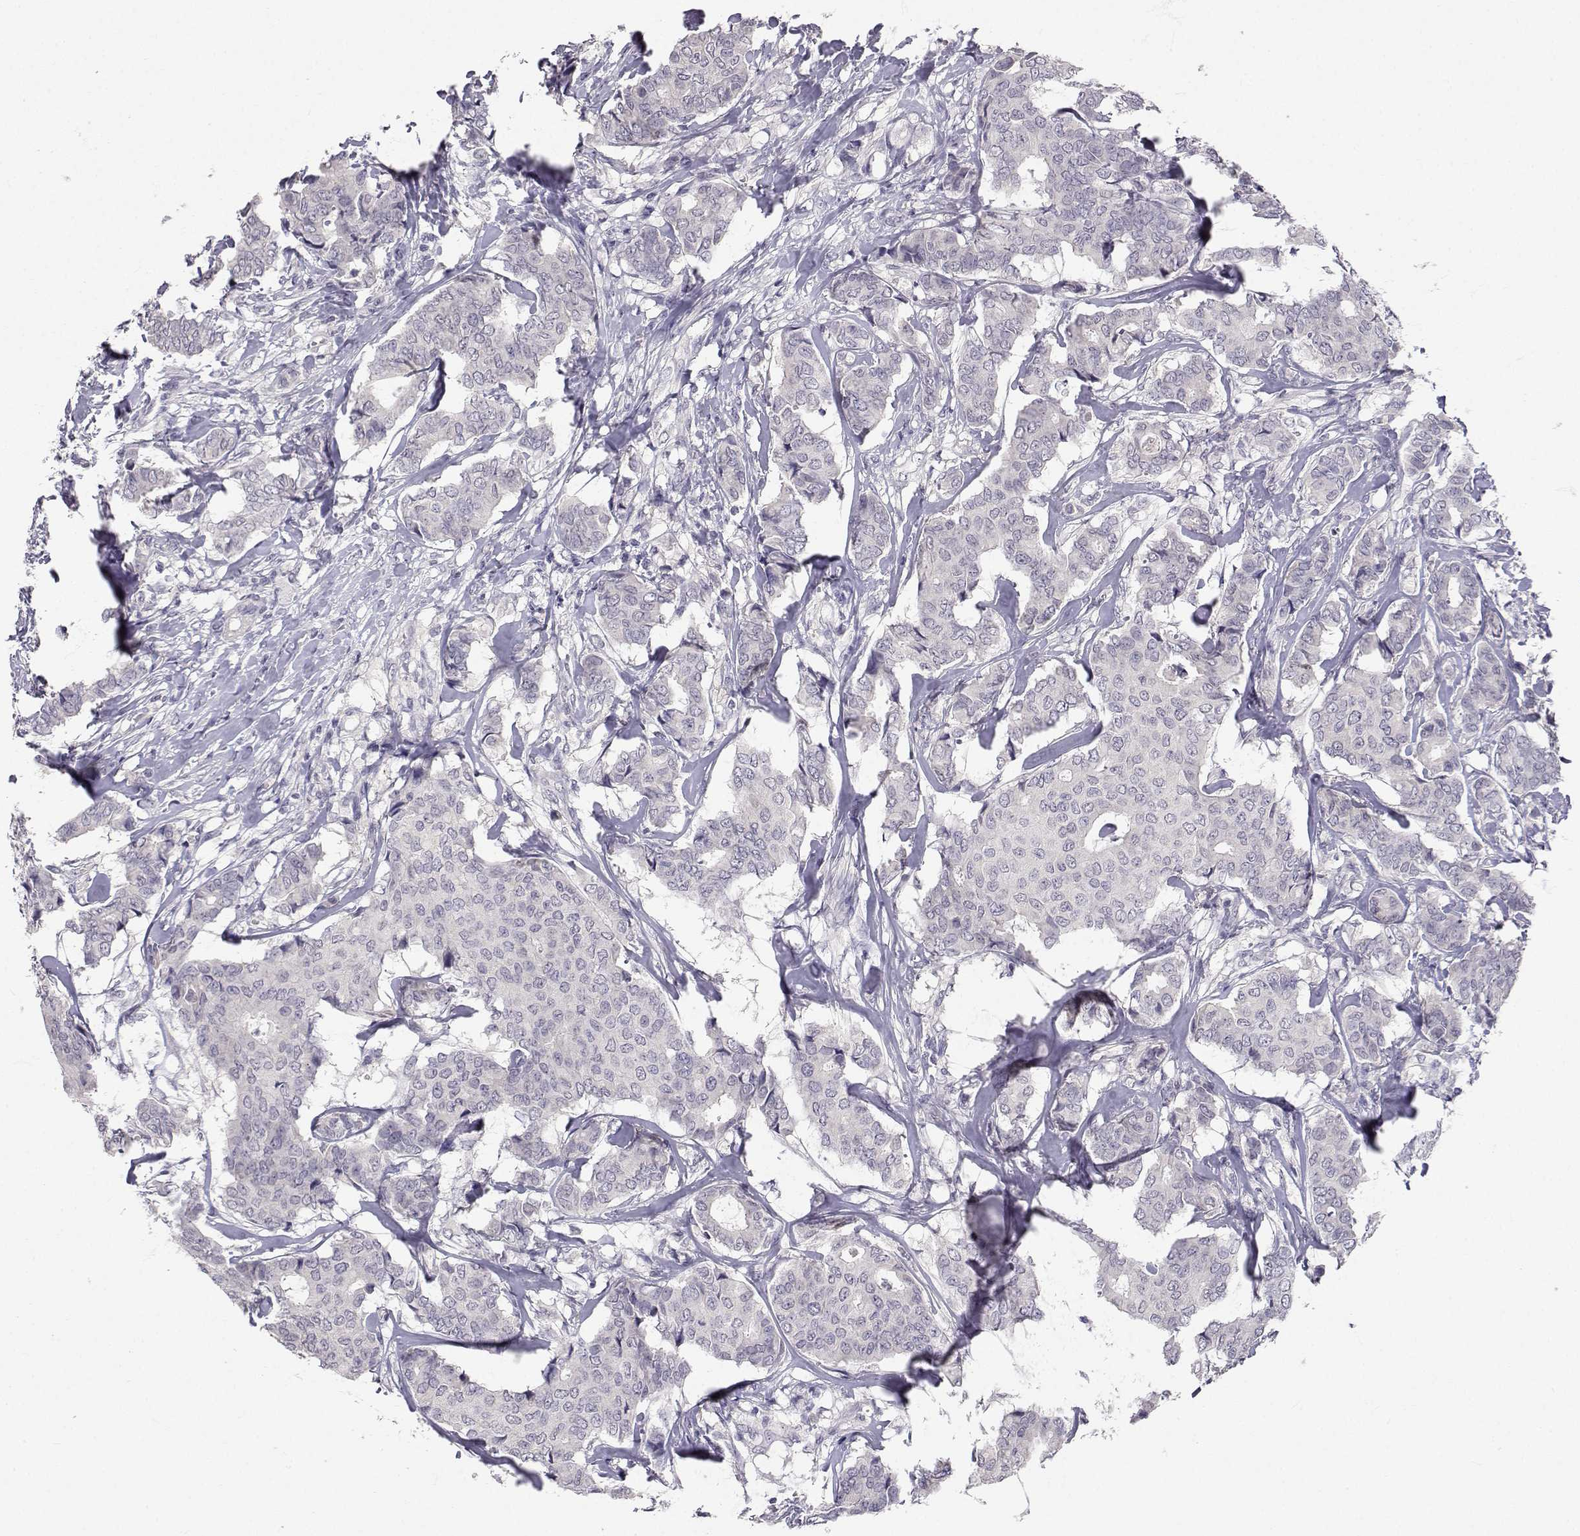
{"staining": {"intensity": "negative", "quantity": "none", "location": "none"}, "tissue": "breast cancer", "cell_type": "Tumor cells", "image_type": "cancer", "snomed": [{"axis": "morphology", "description": "Duct carcinoma"}, {"axis": "topography", "description": "Breast"}], "caption": "The IHC micrograph has no significant positivity in tumor cells of breast cancer (infiltrating ductal carcinoma) tissue. (DAB (3,3'-diaminobenzidine) IHC visualized using brightfield microscopy, high magnification).", "gene": "SLC6A3", "patient": {"sex": "female", "age": 75}}